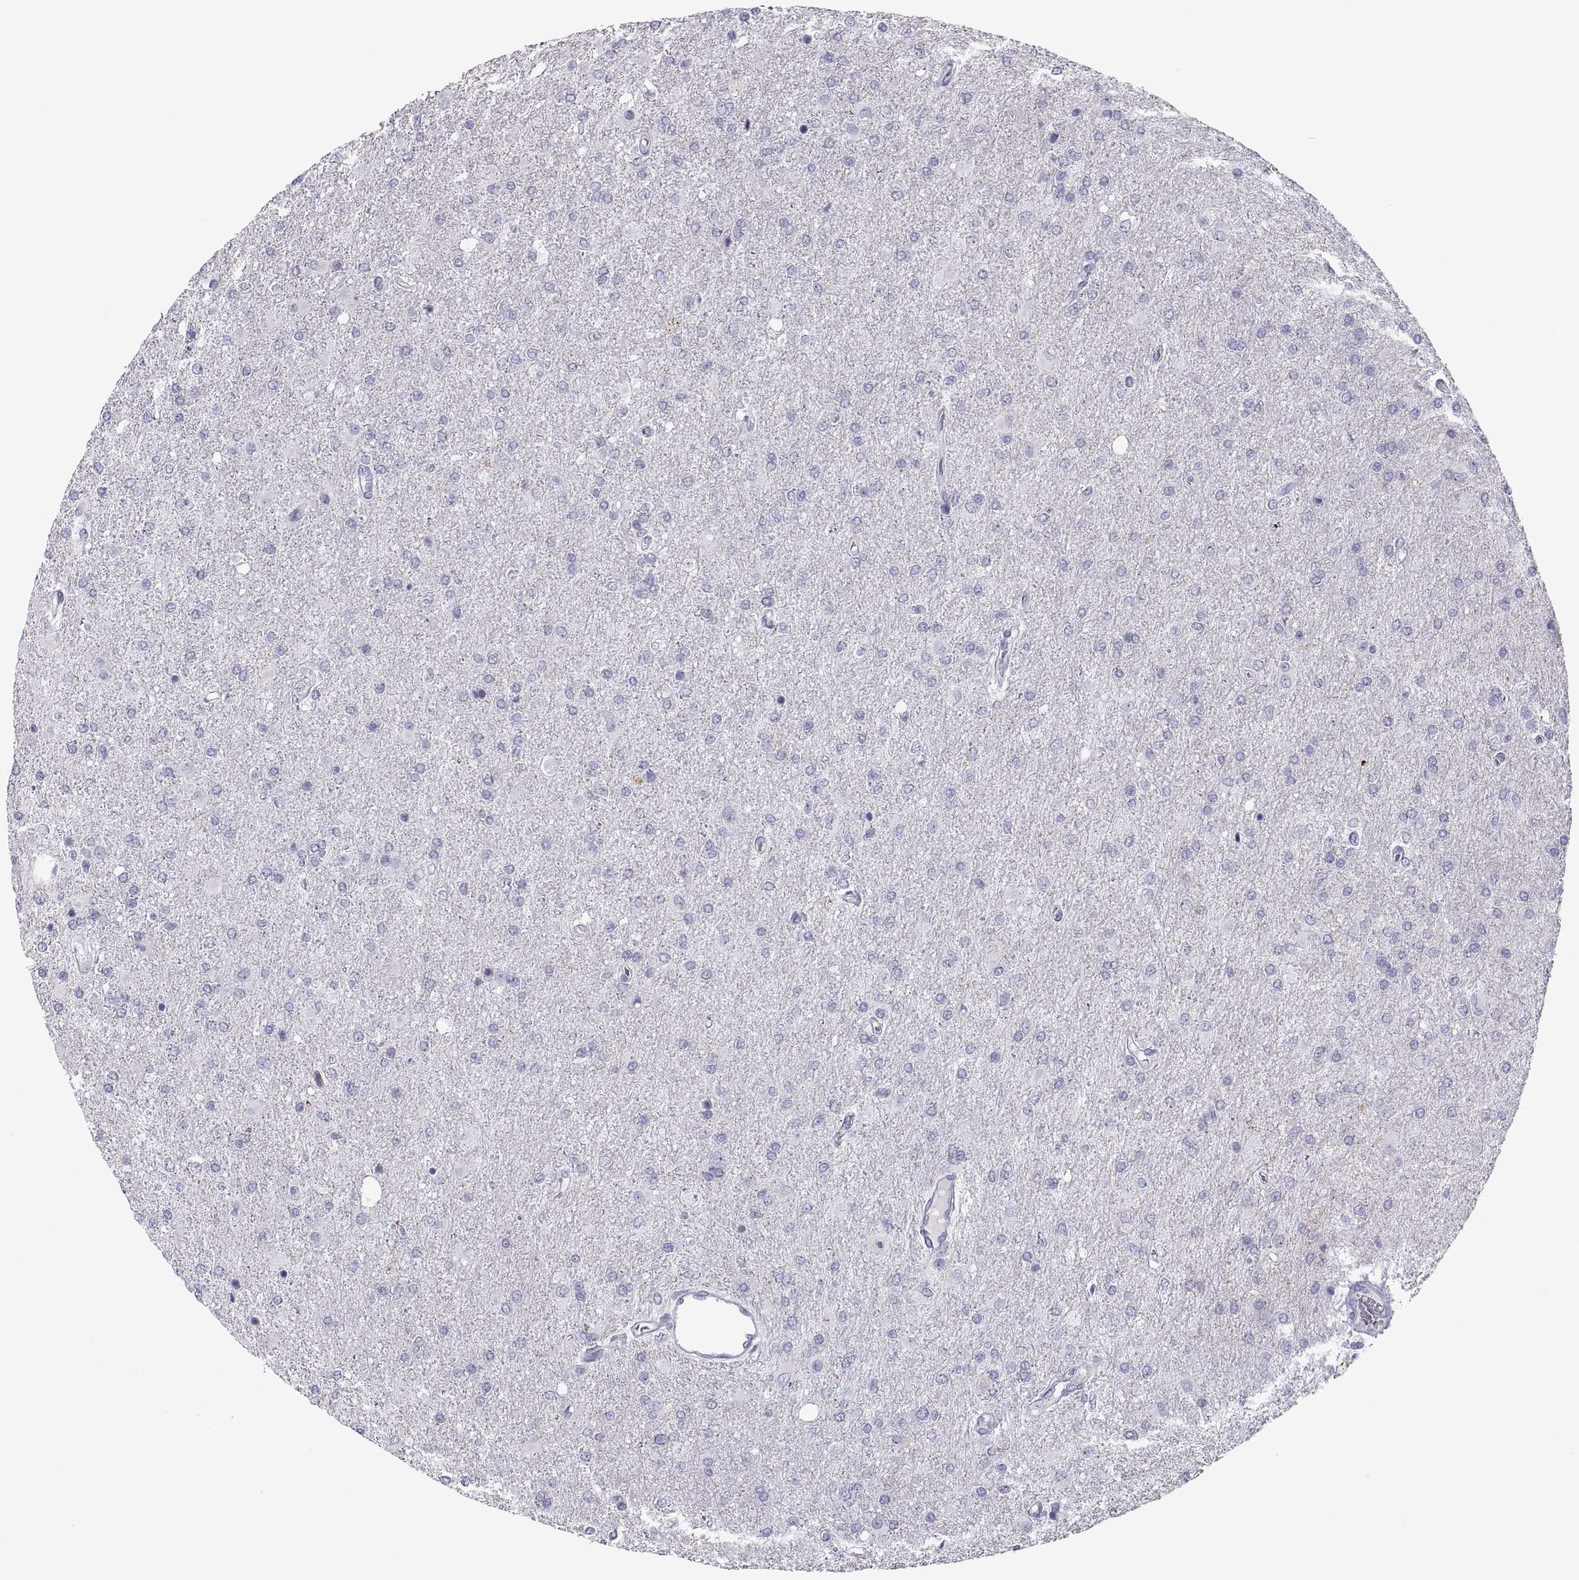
{"staining": {"intensity": "negative", "quantity": "none", "location": "none"}, "tissue": "glioma", "cell_type": "Tumor cells", "image_type": "cancer", "snomed": [{"axis": "morphology", "description": "Glioma, malignant, High grade"}, {"axis": "topography", "description": "Cerebral cortex"}], "caption": "Immunohistochemical staining of malignant glioma (high-grade) reveals no significant positivity in tumor cells.", "gene": "PCSK1N", "patient": {"sex": "male", "age": 70}}